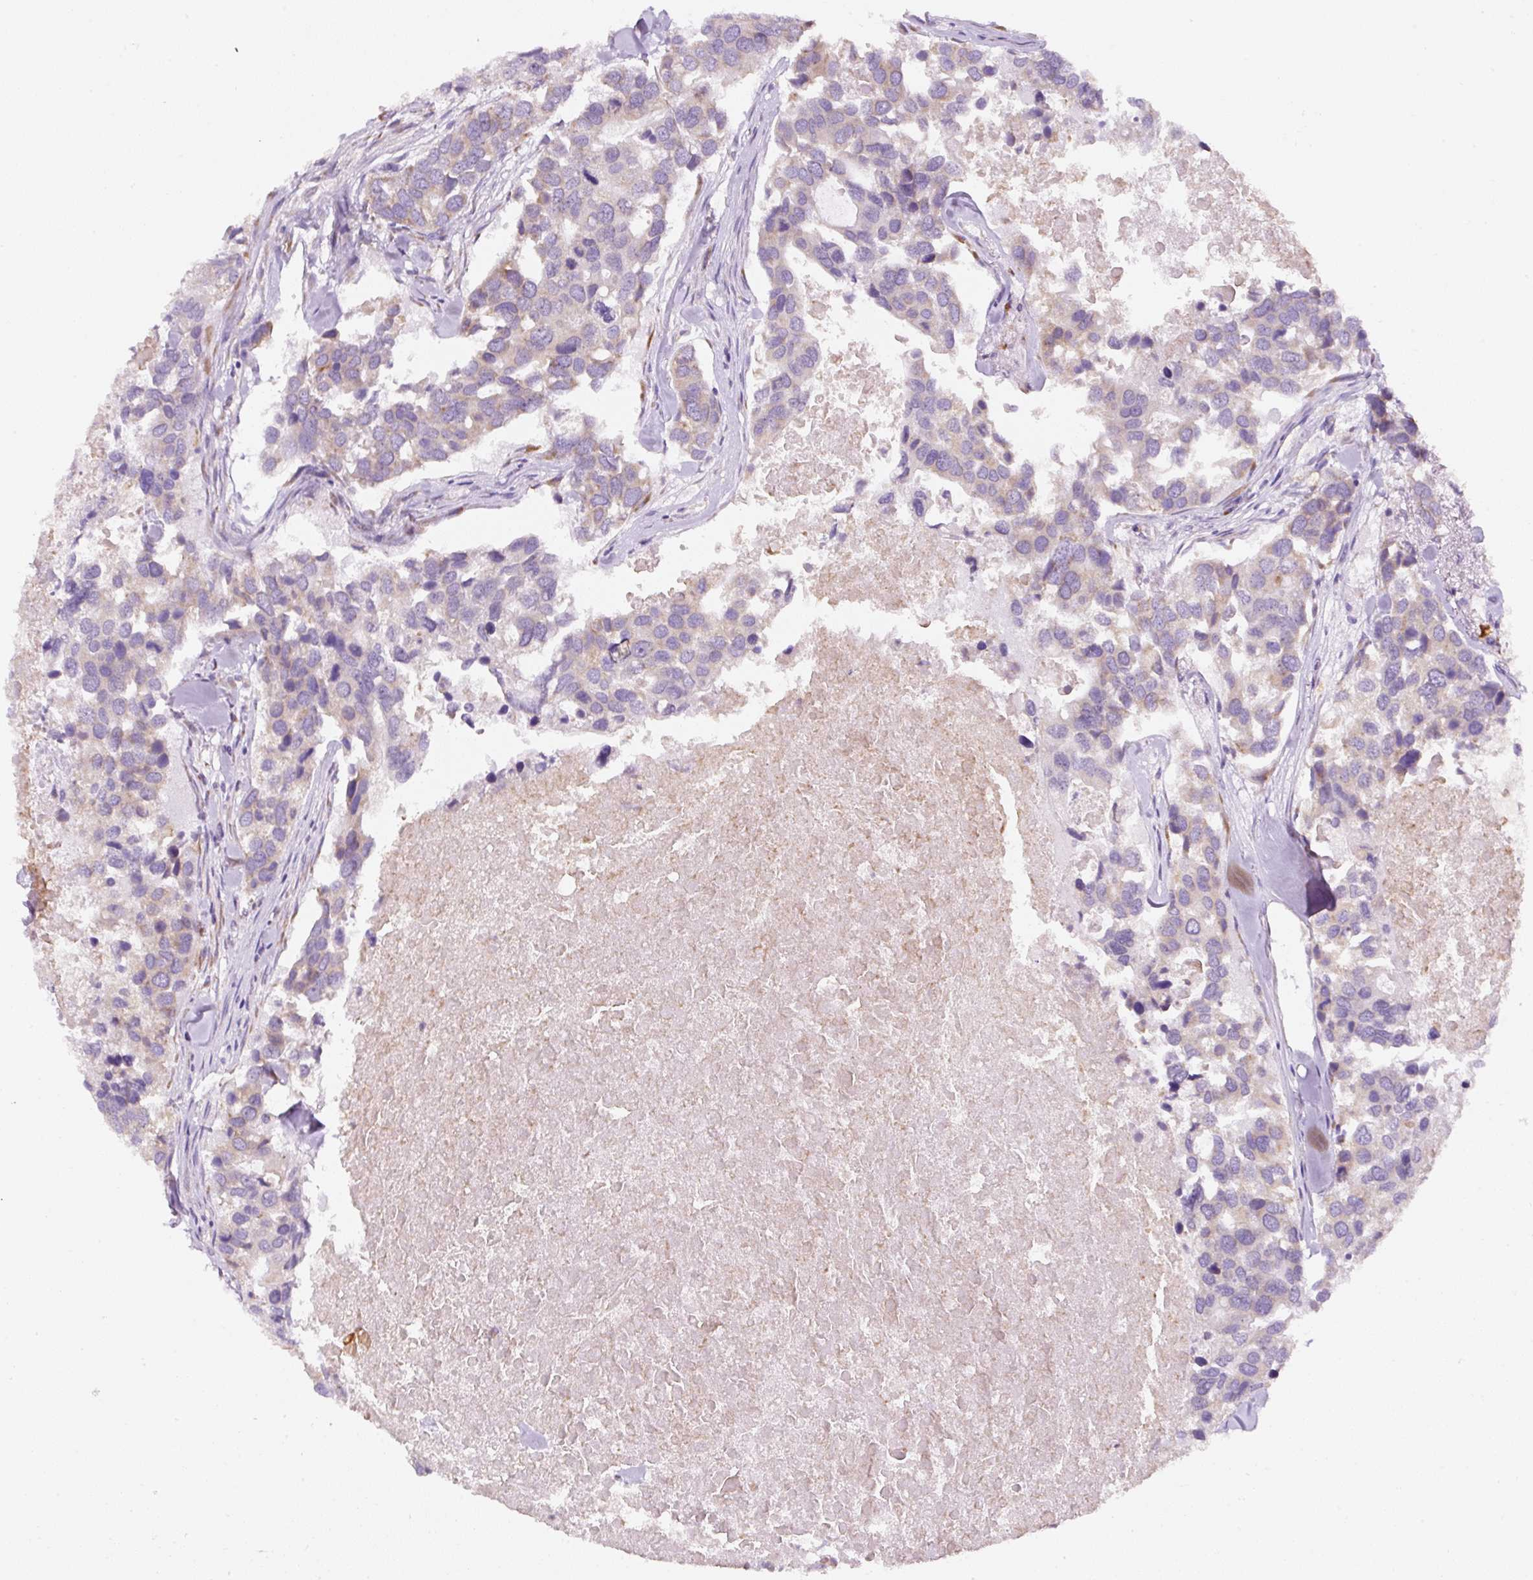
{"staining": {"intensity": "weak", "quantity": "<25%", "location": "cytoplasmic/membranous"}, "tissue": "breast cancer", "cell_type": "Tumor cells", "image_type": "cancer", "snomed": [{"axis": "morphology", "description": "Duct carcinoma"}, {"axis": "topography", "description": "Breast"}], "caption": "There is no significant positivity in tumor cells of breast invasive ductal carcinoma.", "gene": "DDOST", "patient": {"sex": "female", "age": 83}}